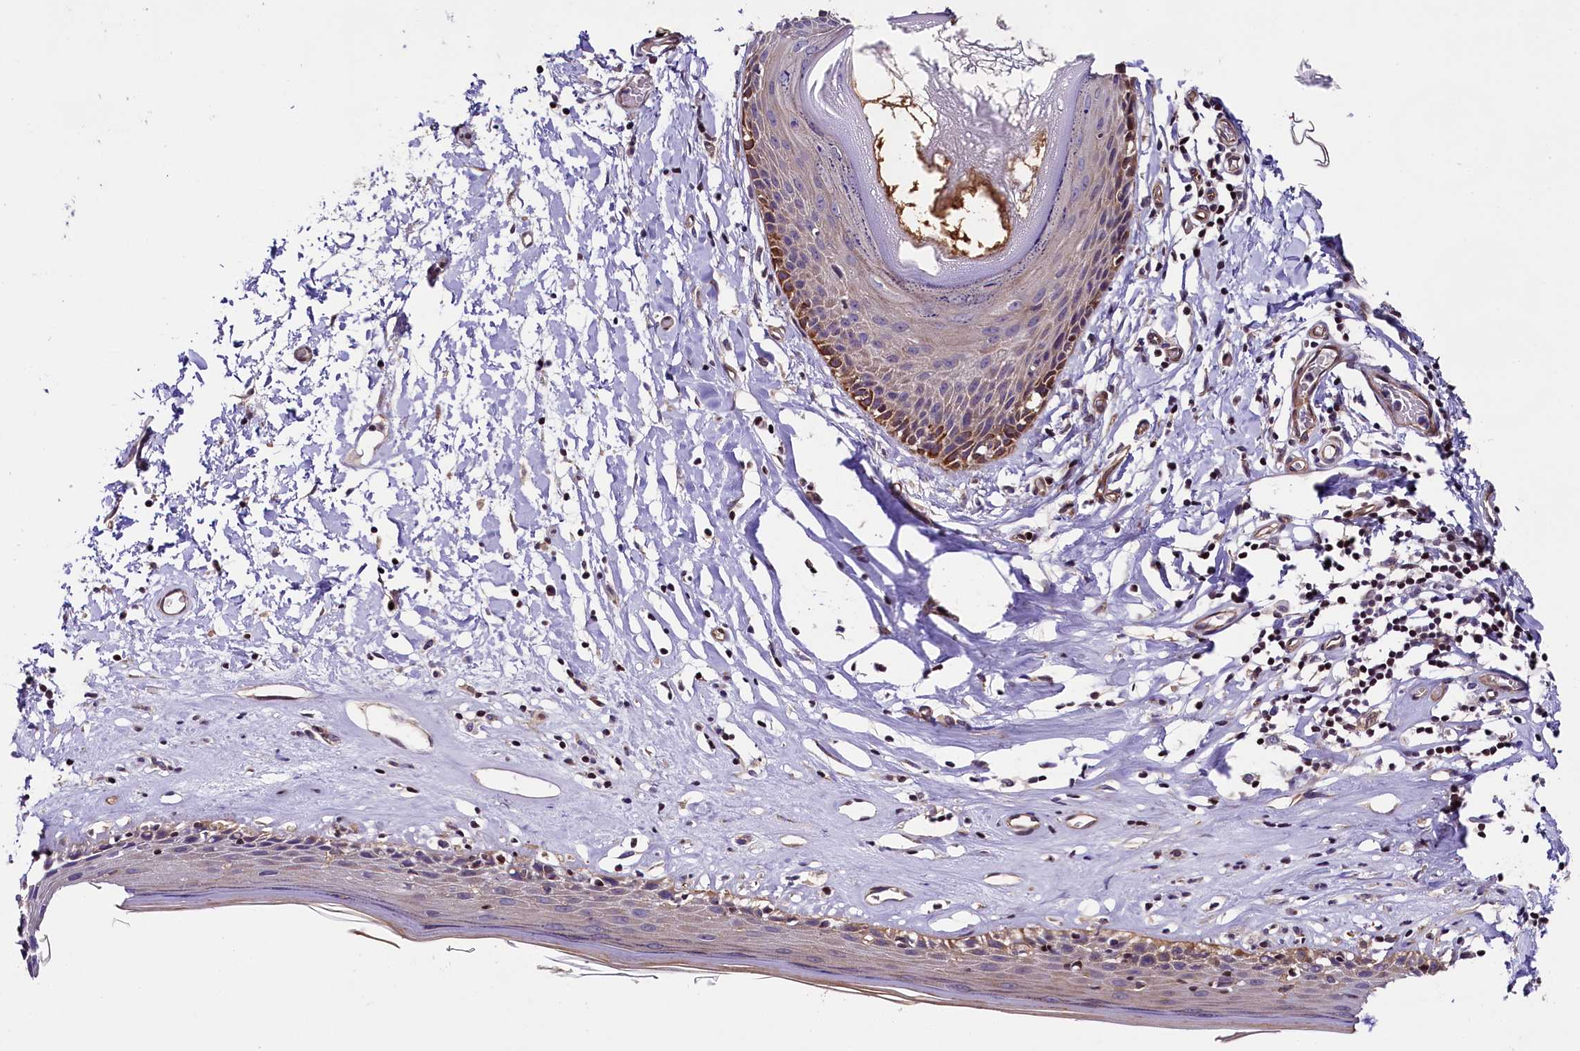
{"staining": {"intensity": "strong", "quantity": "25%-75%", "location": "cytoplasmic/membranous"}, "tissue": "skin", "cell_type": "Epidermal cells", "image_type": "normal", "snomed": [{"axis": "morphology", "description": "Normal tissue, NOS"}, {"axis": "topography", "description": "Adipose tissue"}, {"axis": "topography", "description": "Vascular tissue"}, {"axis": "topography", "description": "Vulva"}, {"axis": "topography", "description": "Peripheral nerve tissue"}], "caption": "The immunohistochemical stain highlights strong cytoplasmic/membranous expression in epidermal cells of unremarkable skin.", "gene": "SP4", "patient": {"sex": "female", "age": 86}}